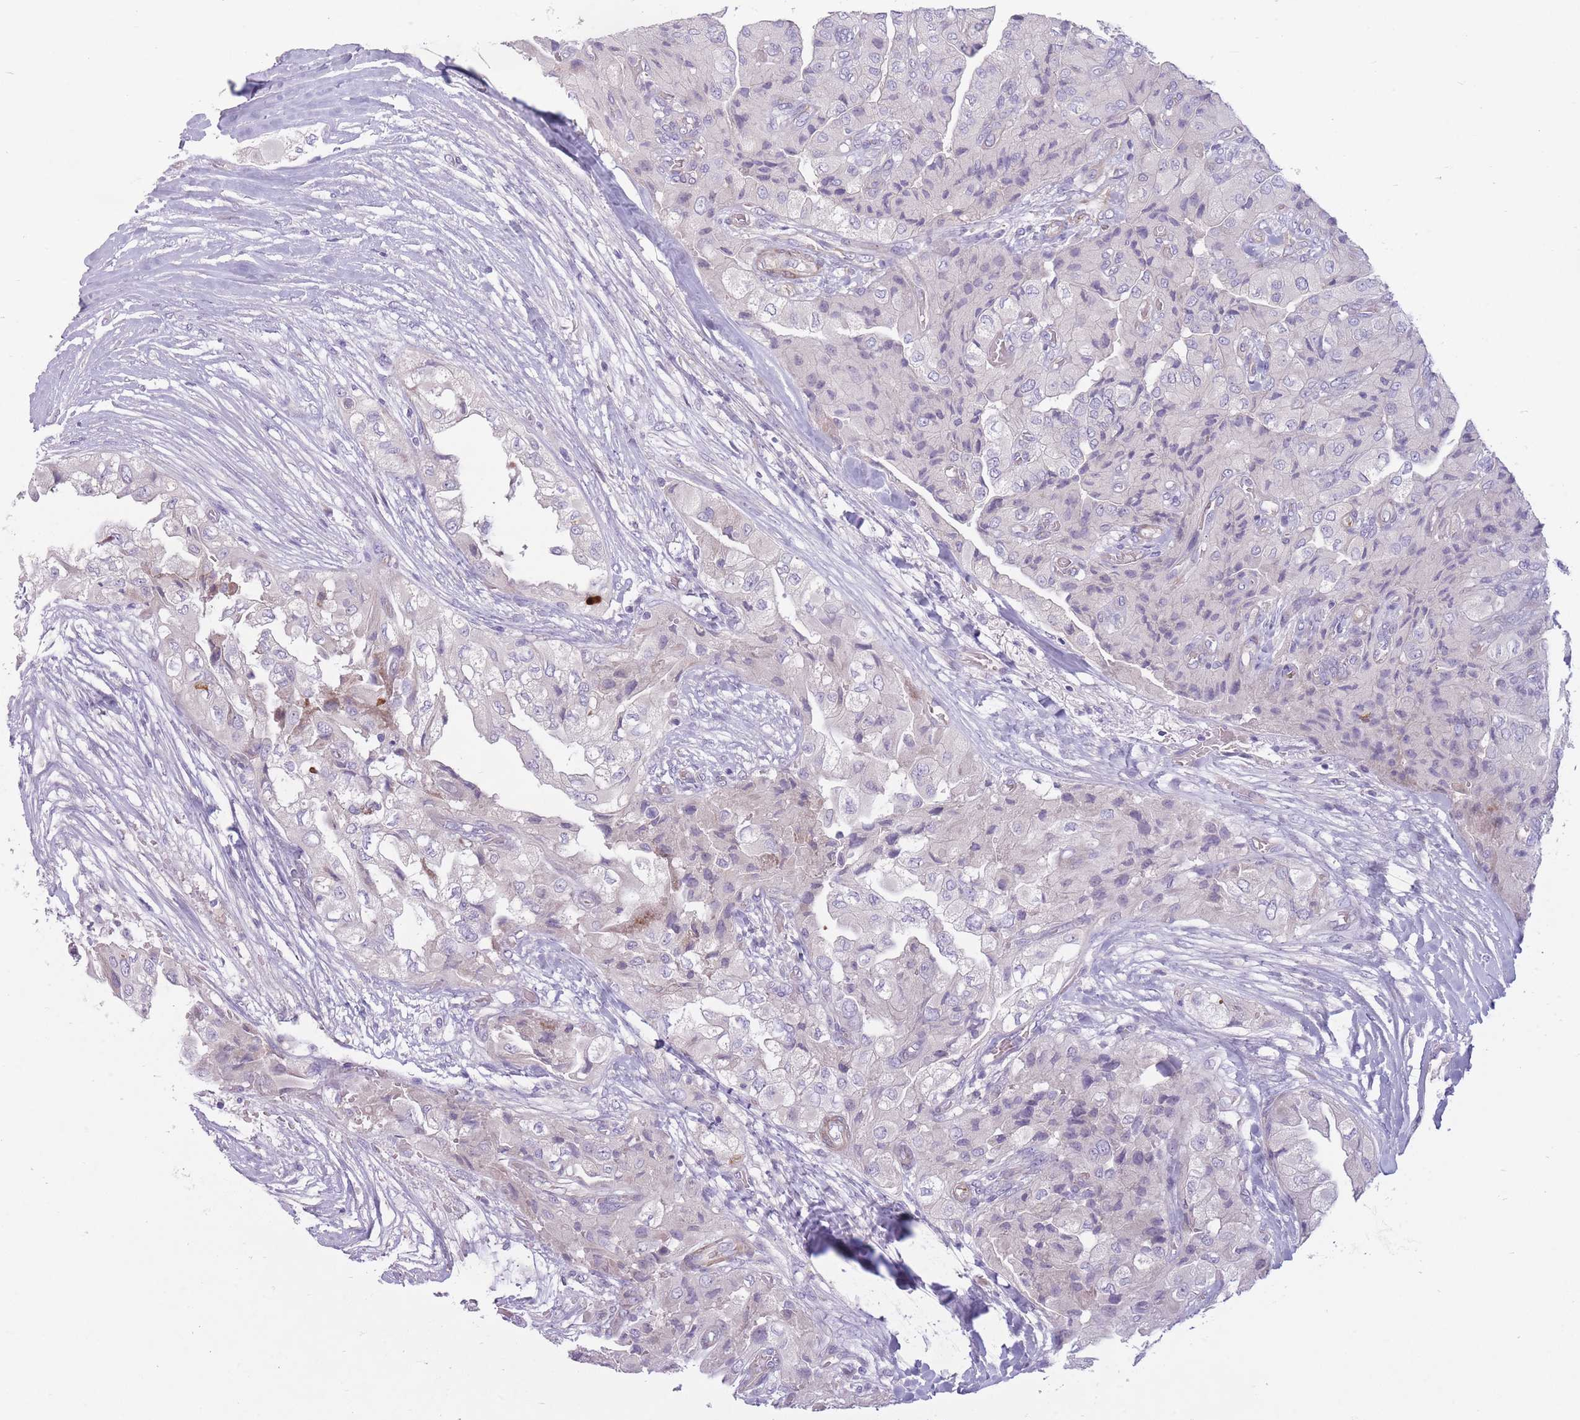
{"staining": {"intensity": "negative", "quantity": "none", "location": "none"}, "tissue": "head and neck cancer", "cell_type": "Tumor cells", "image_type": "cancer", "snomed": [{"axis": "morphology", "description": "Adenocarcinoma, NOS"}, {"axis": "topography", "description": "Head-Neck"}], "caption": "Immunohistochemical staining of human head and neck adenocarcinoma demonstrates no significant expression in tumor cells. Nuclei are stained in blue.", "gene": "PNPLA5", "patient": {"sex": "male", "age": 66}}